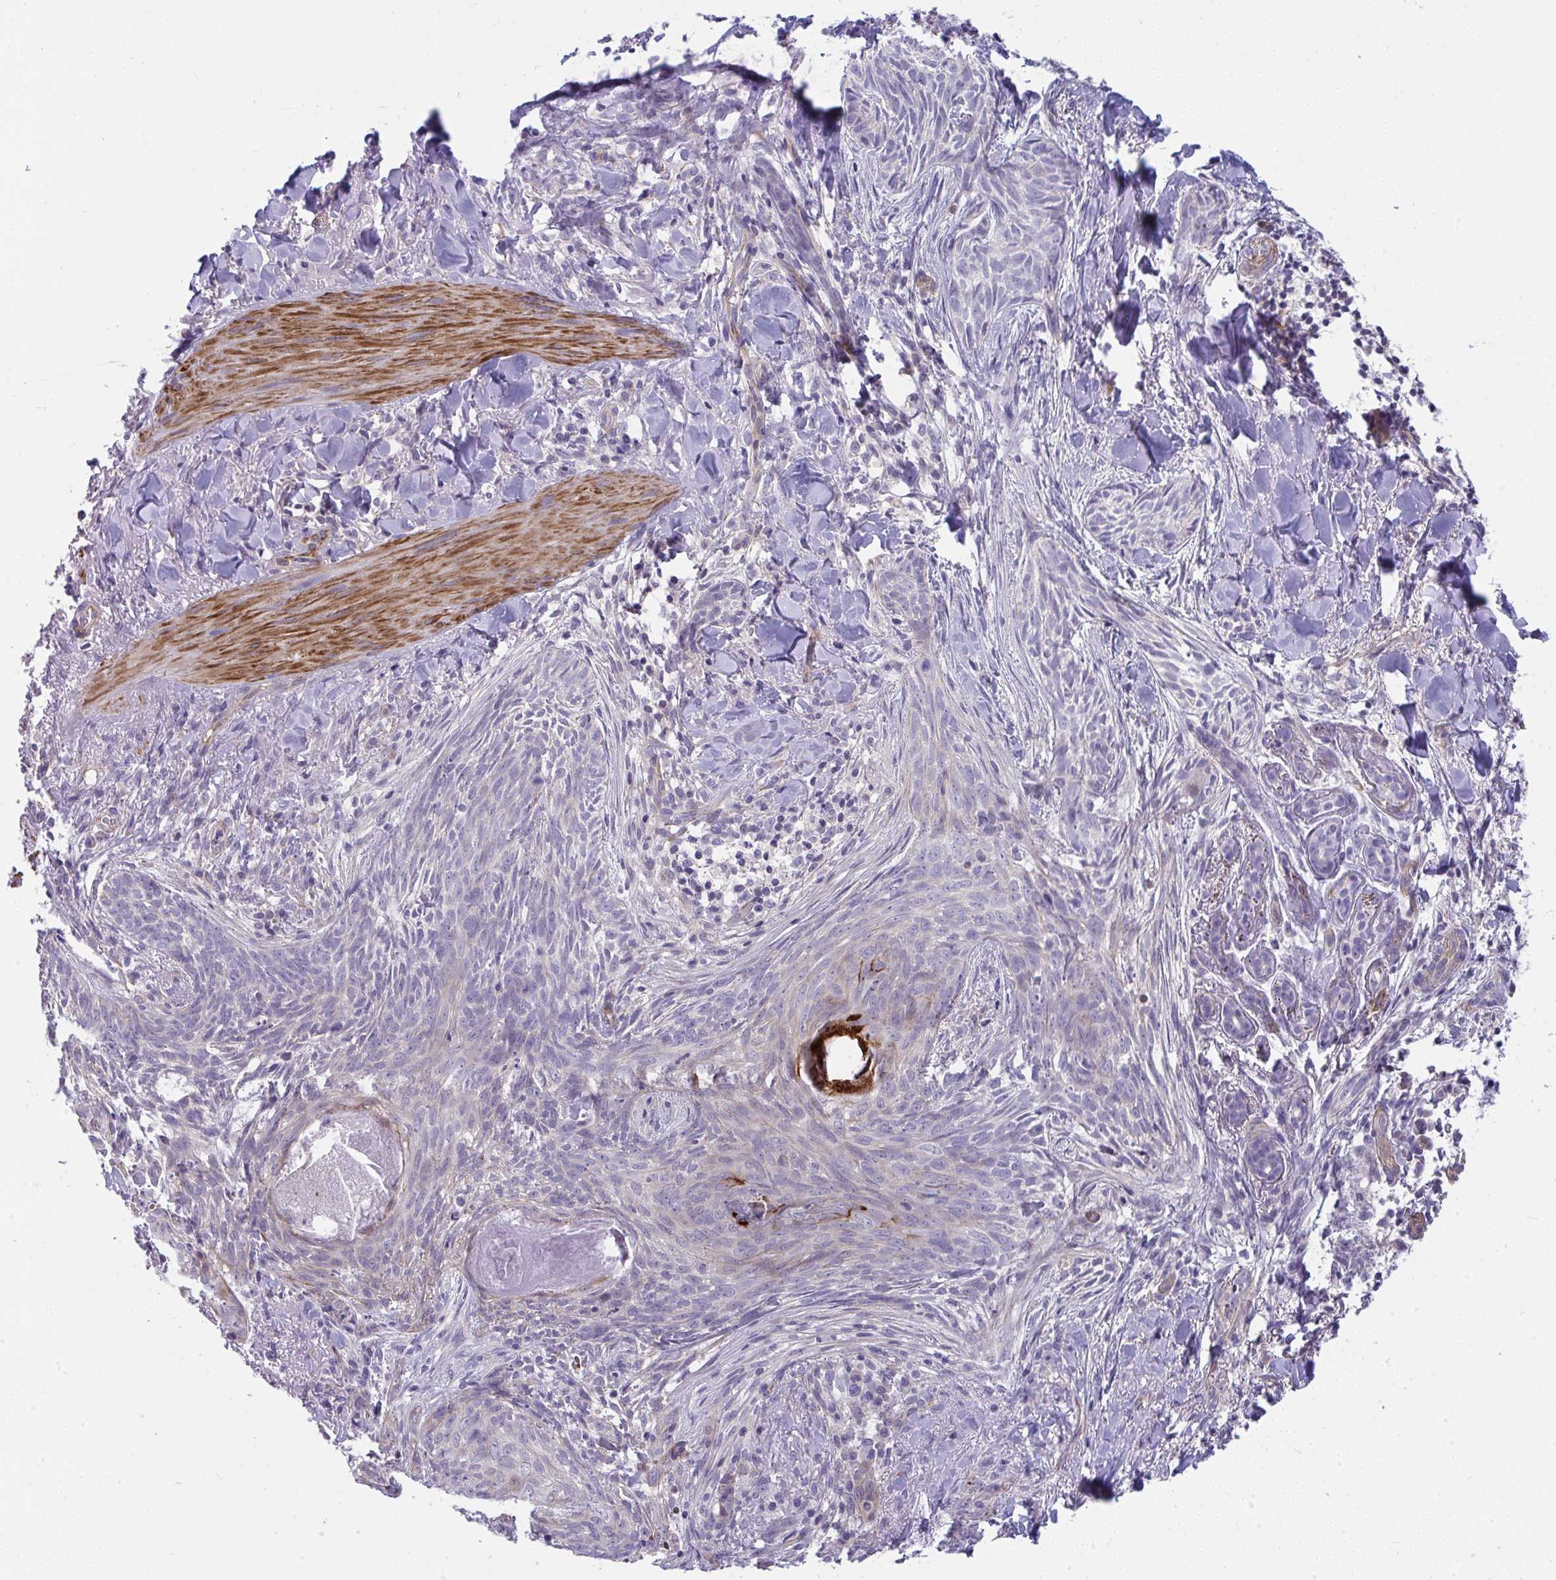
{"staining": {"intensity": "negative", "quantity": "none", "location": "none"}, "tissue": "skin cancer", "cell_type": "Tumor cells", "image_type": "cancer", "snomed": [{"axis": "morphology", "description": "Basal cell carcinoma"}, {"axis": "topography", "description": "Skin"}], "caption": "The histopathology image shows no staining of tumor cells in skin cancer.", "gene": "MYL12A", "patient": {"sex": "female", "age": 93}}